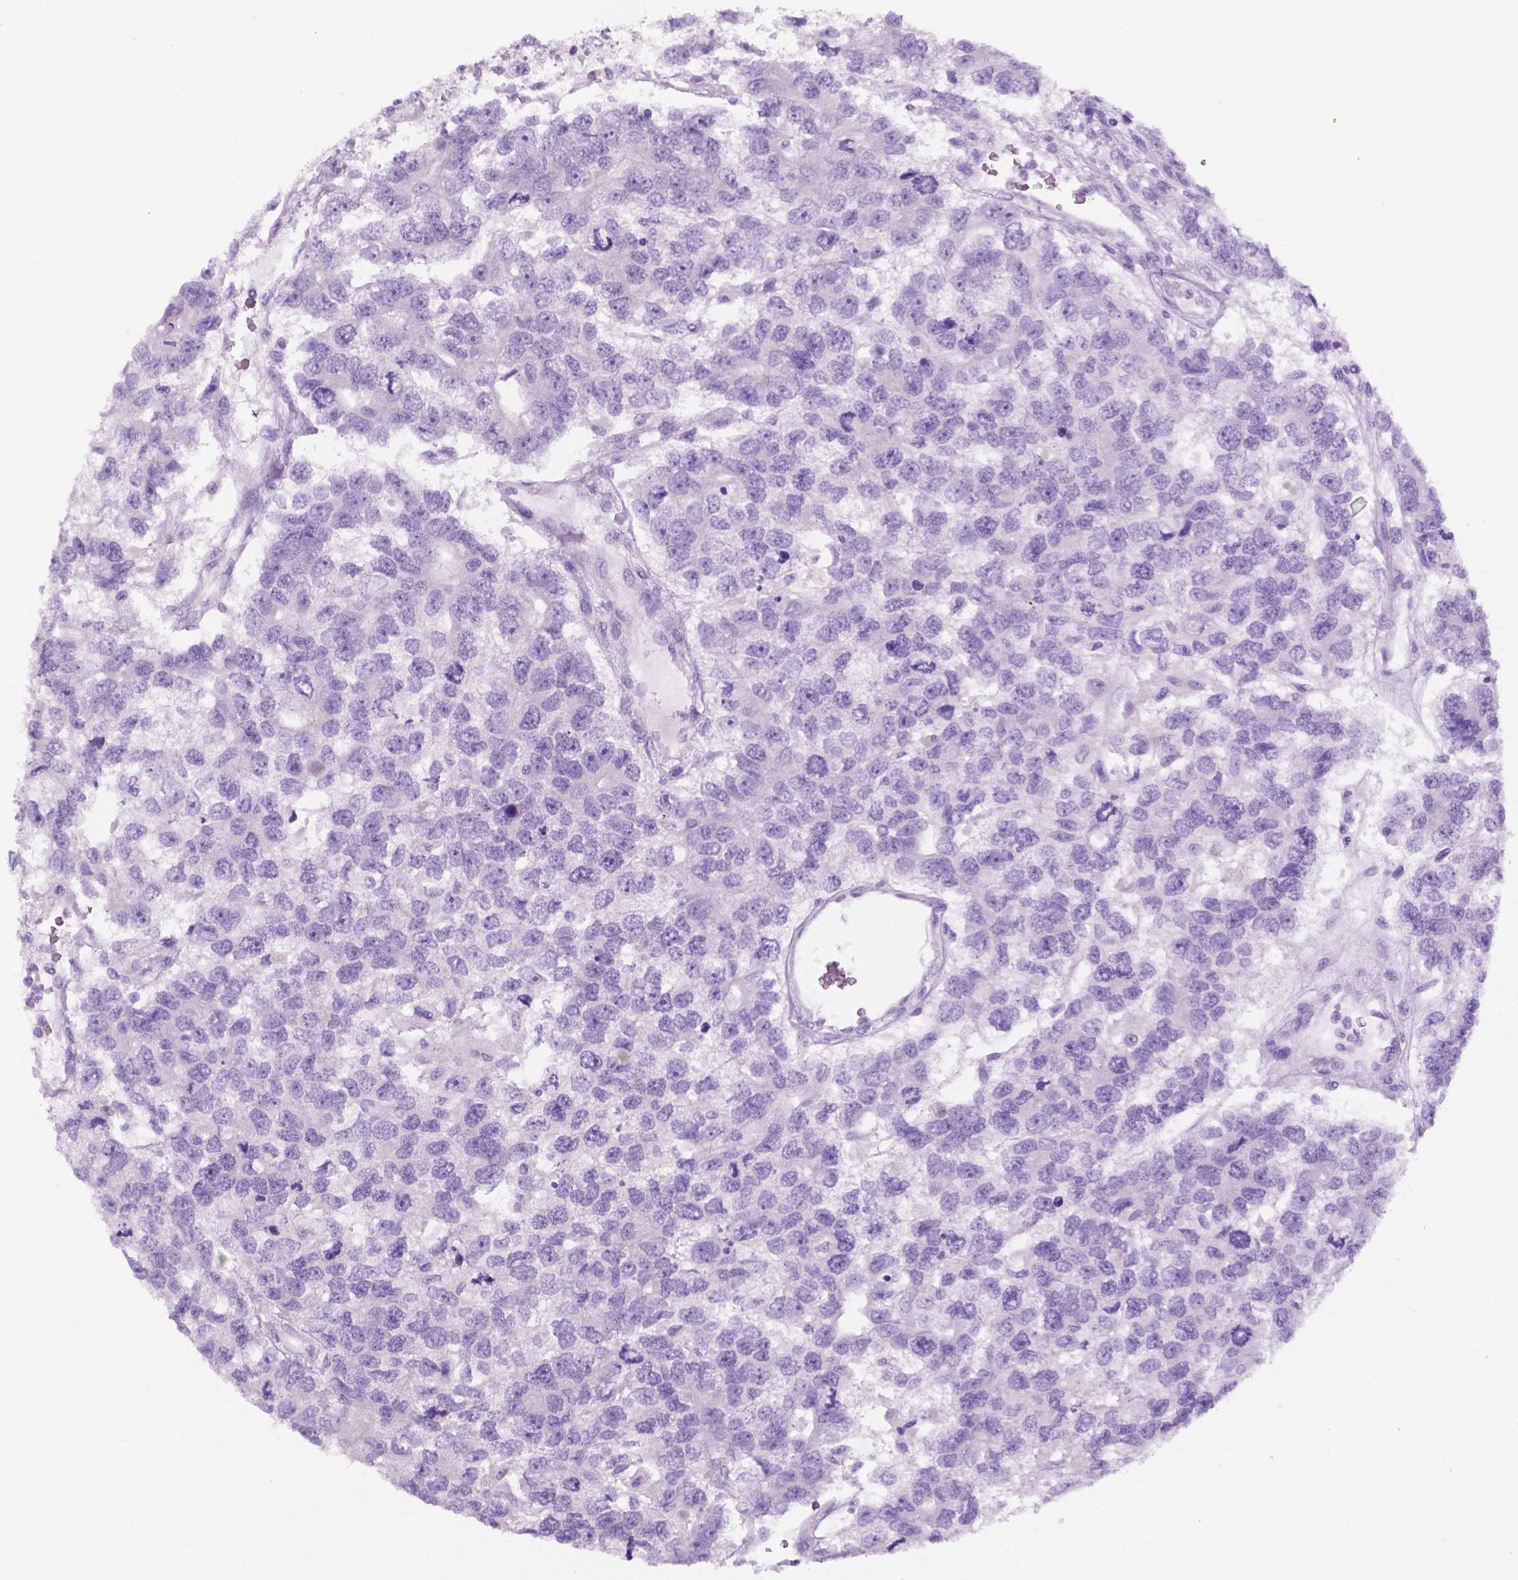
{"staining": {"intensity": "negative", "quantity": "none", "location": "none"}, "tissue": "testis cancer", "cell_type": "Tumor cells", "image_type": "cancer", "snomed": [{"axis": "morphology", "description": "Seminoma, NOS"}, {"axis": "topography", "description": "Testis"}], "caption": "Testis cancer was stained to show a protein in brown. There is no significant positivity in tumor cells. (DAB (3,3'-diaminobenzidine) IHC, high magnification).", "gene": "PHGR1", "patient": {"sex": "male", "age": 52}}